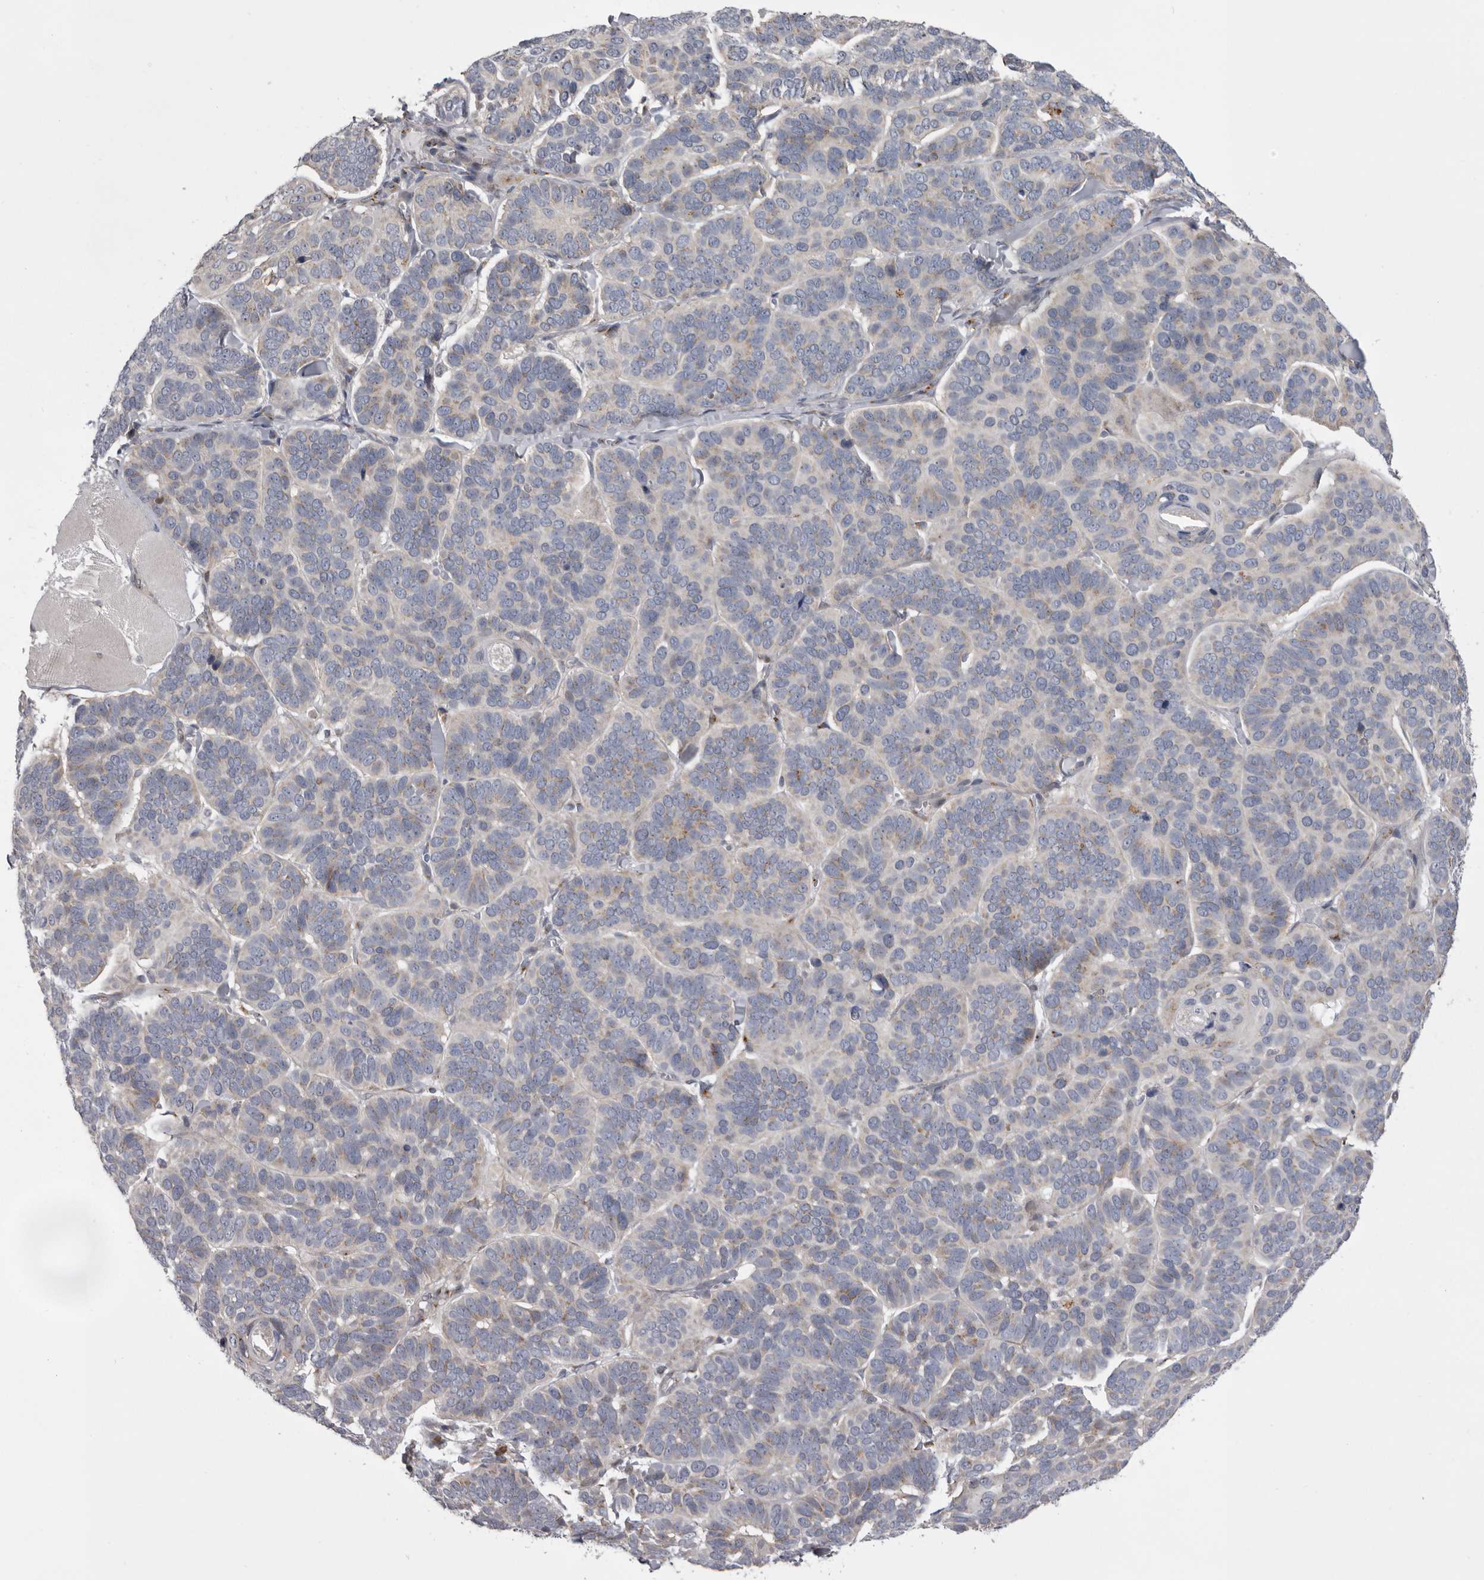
{"staining": {"intensity": "weak", "quantity": "<25%", "location": "cytoplasmic/membranous"}, "tissue": "skin cancer", "cell_type": "Tumor cells", "image_type": "cancer", "snomed": [{"axis": "morphology", "description": "Basal cell carcinoma"}, {"axis": "topography", "description": "Skin"}], "caption": "Immunohistochemistry histopathology image of skin basal cell carcinoma stained for a protein (brown), which displays no staining in tumor cells.", "gene": "WDR47", "patient": {"sex": "male", "age": 62}}